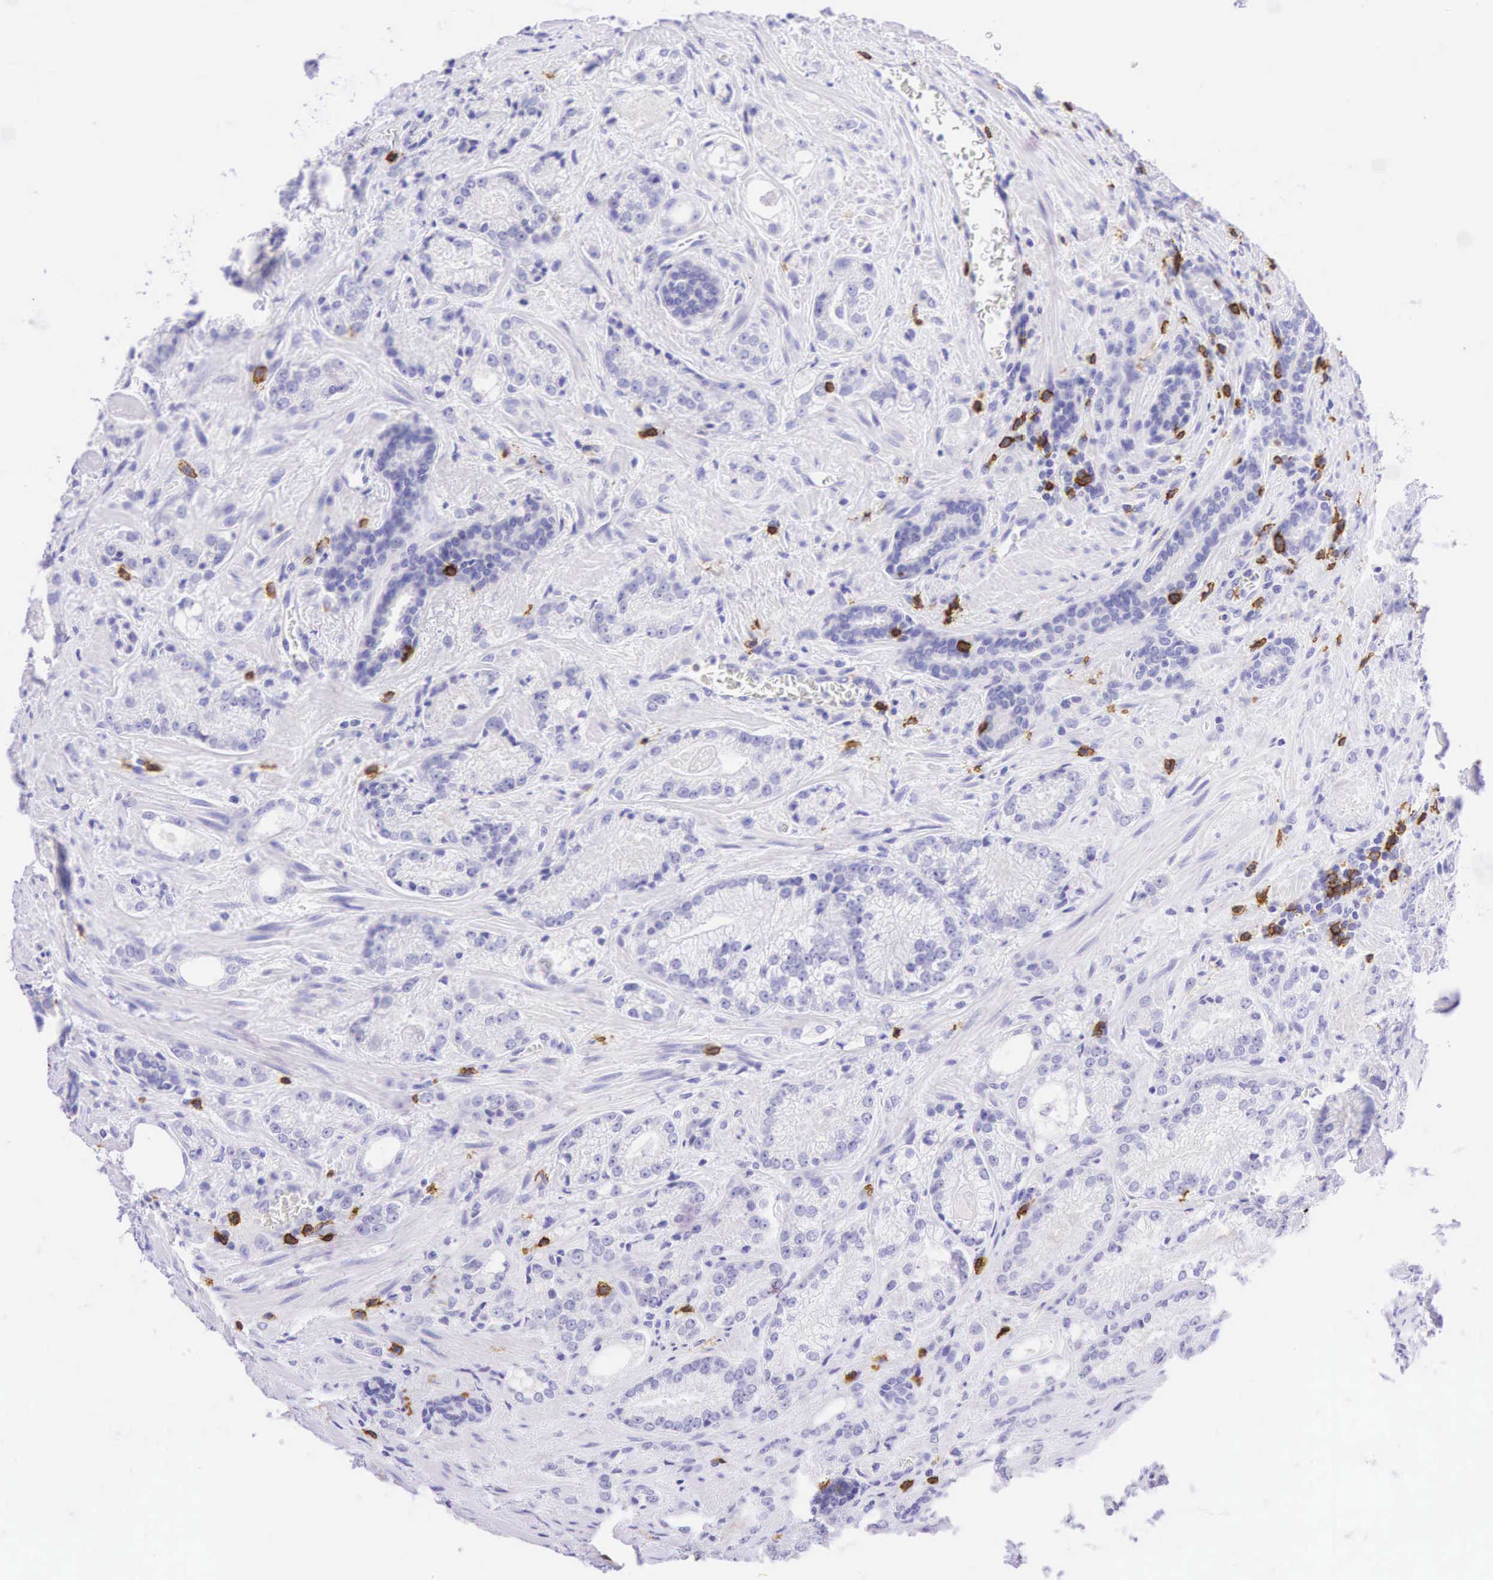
{"staining": {"intensity": "negative", "quantity": "none", "location": "none"}, "tissue": "prostate cancer", "cell_type": "Tumor cells", "image_type": "cancer", "snomed": [{"axis": "morphology", "description": "Adenocarcinoma, Medium grade"}, {"axis": "topography", "description": "Prostate"}], "caption": "Protein analysis of prostate medium-grade adenocarcinoma shows no significant expression in tumor cells.", "gene": "CD8A", "patient": {"sex": "male", "age": 68}}